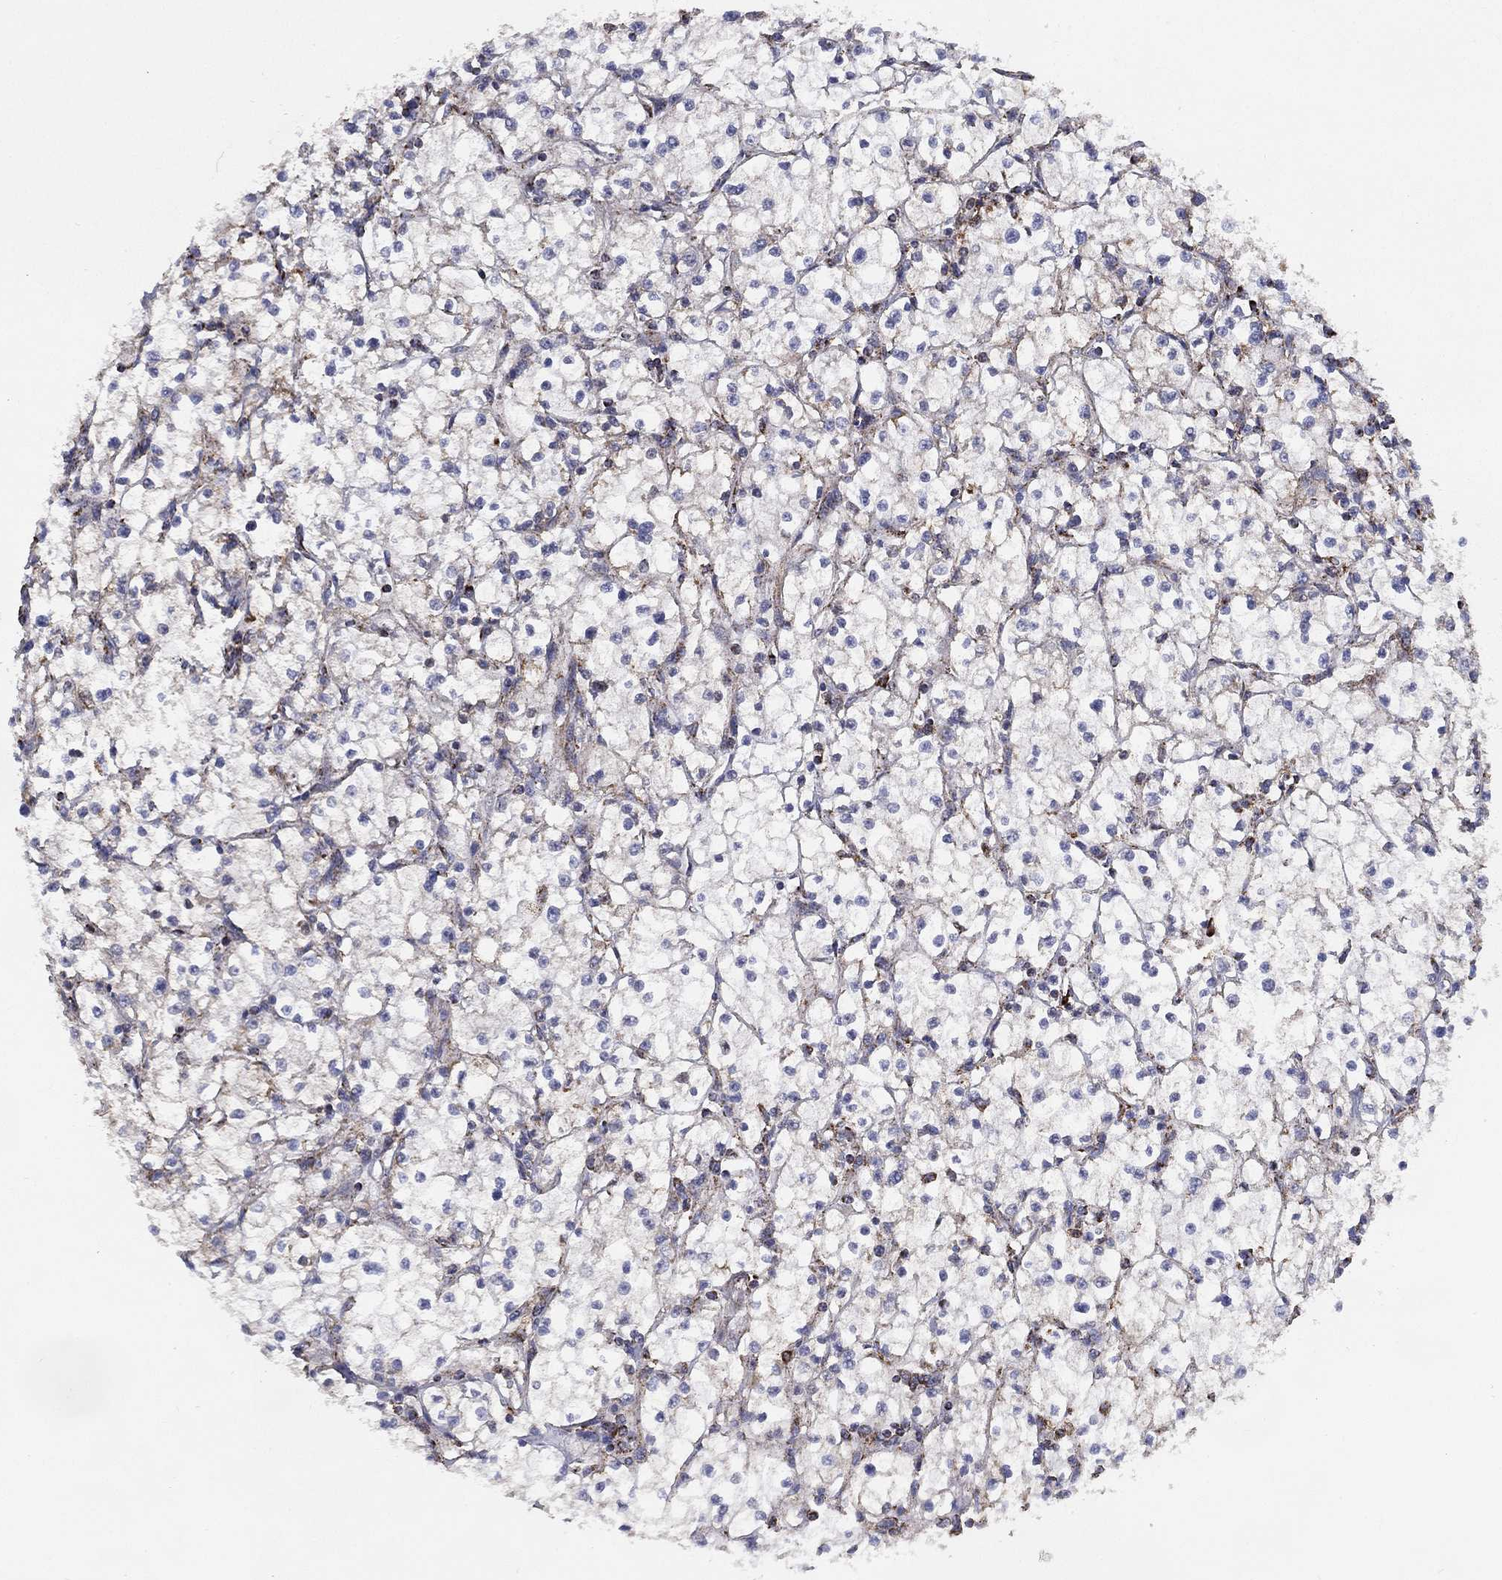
{"staining": {"intensity": "negative", "quantity": "none", "location": "none"}, "tissue": "renal cancer", "cell_type": "Tumor cells", "image_type": "cancer", "snomed": [{"axis": "morphology", "description": "Adenocarcinoma, NOS"}, {"axis": "topography", "description": "Kidney"}], "caption": "IHC micrograph of adenocarcinoma (renal) stained for a protein (brown), which exhibits no staining in tumor cells.", "gene": "PPP2R5A", "patient": {"sex": "male", "age": 67}}